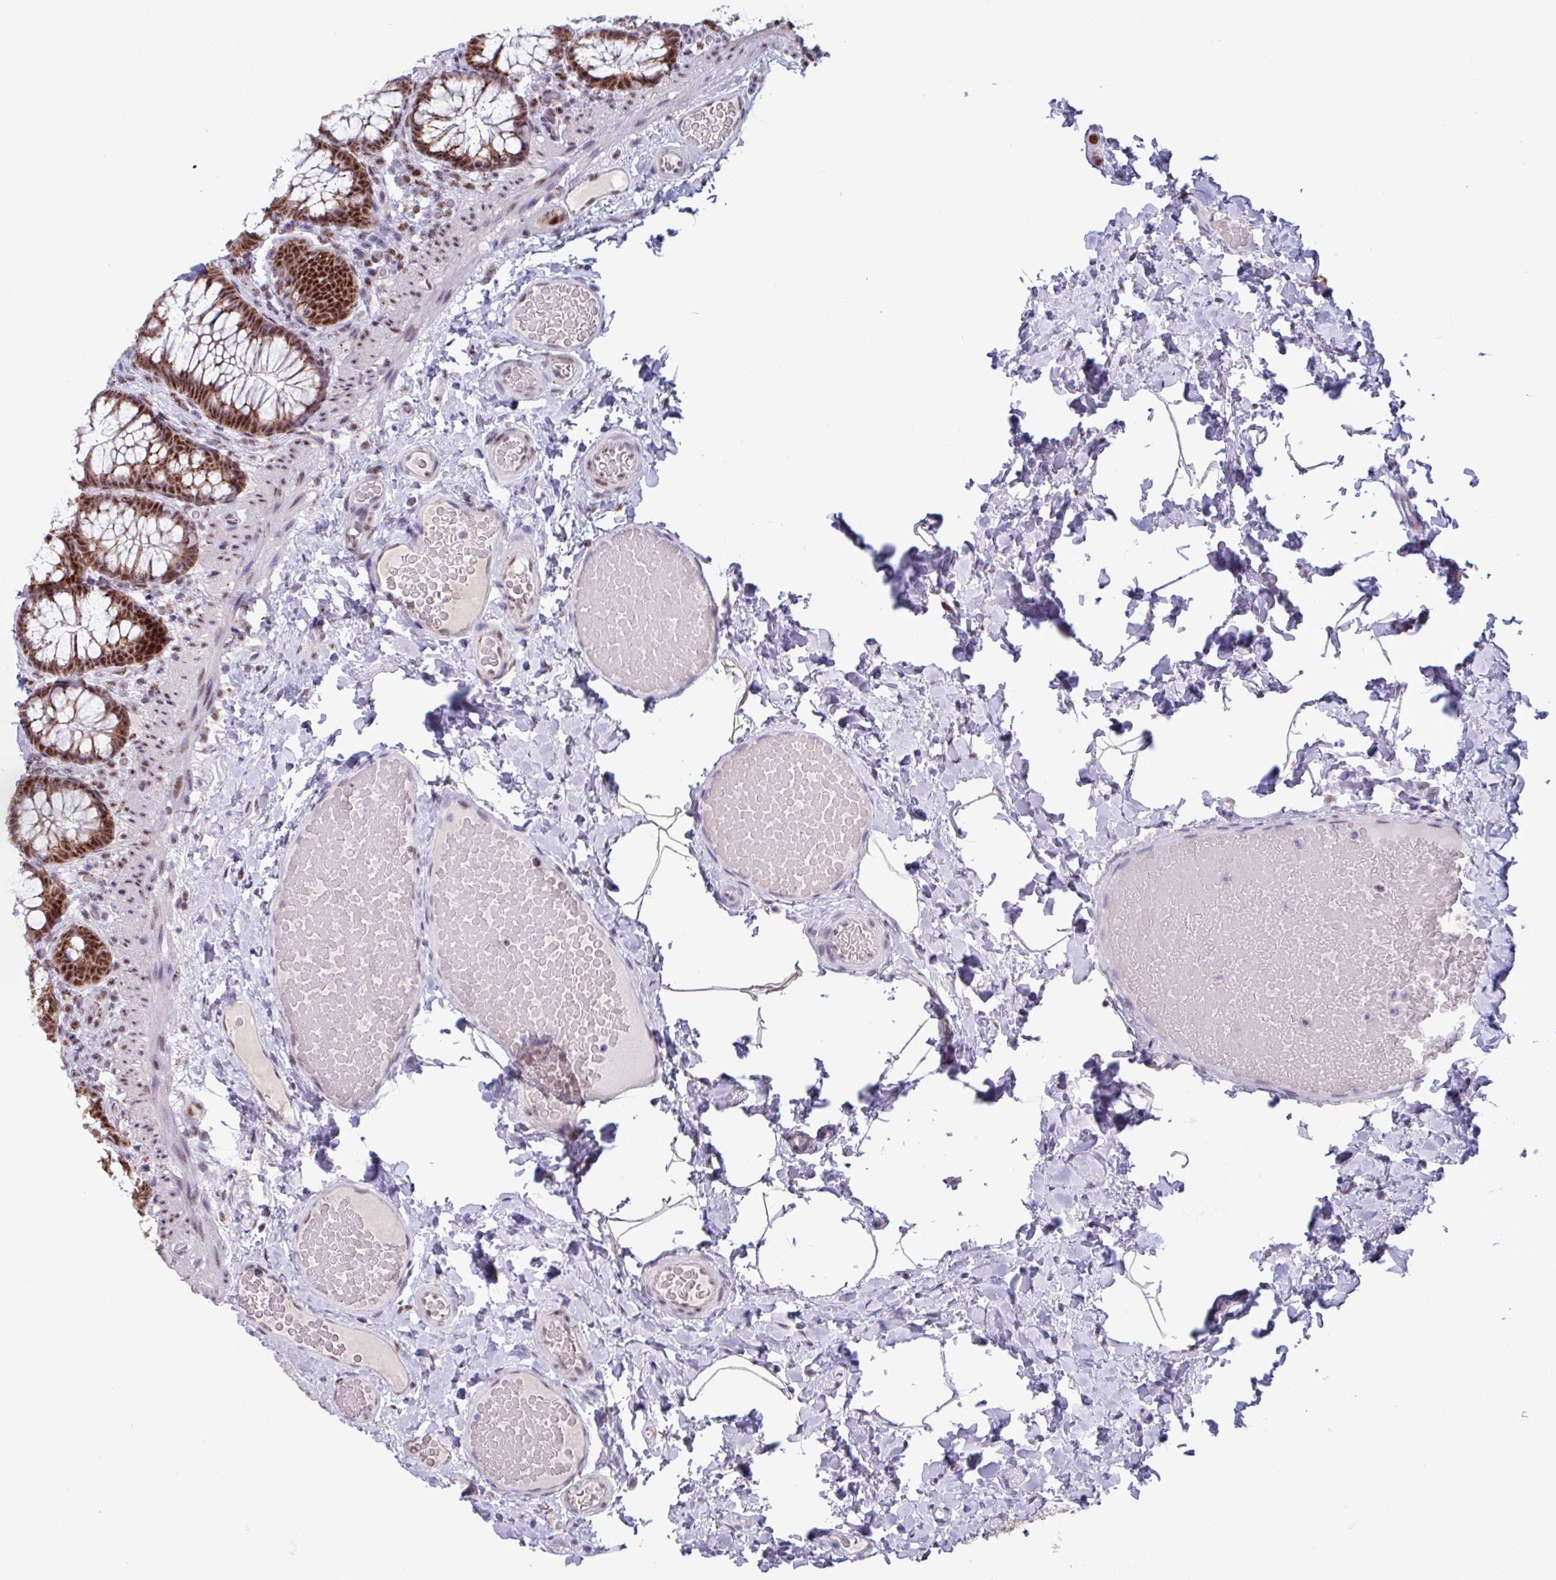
{"staining": {"intensity": "weak", "quantity": "25%-75%", "location": "nuclear"}, "tissue": "colon", "cell_type": "Endothelial cells", "image_type": "normal", "snomed": [{"axis": "morphology", "description": "Normal tissue, NOS"}, {"axis": "topography", "description": "Colon"}], "caption": "Immunohistochemical staining of normal colon shows low levels of weak nuclear staining in approximately 25%-75% of endothelial cells. The staining is performed using DAB brown chromogen to label protein expression. The nuclei are counter-stained blue using hematoxylin.", "gene": "PUF60", "patient": {"sex": "male", "age": 46}}